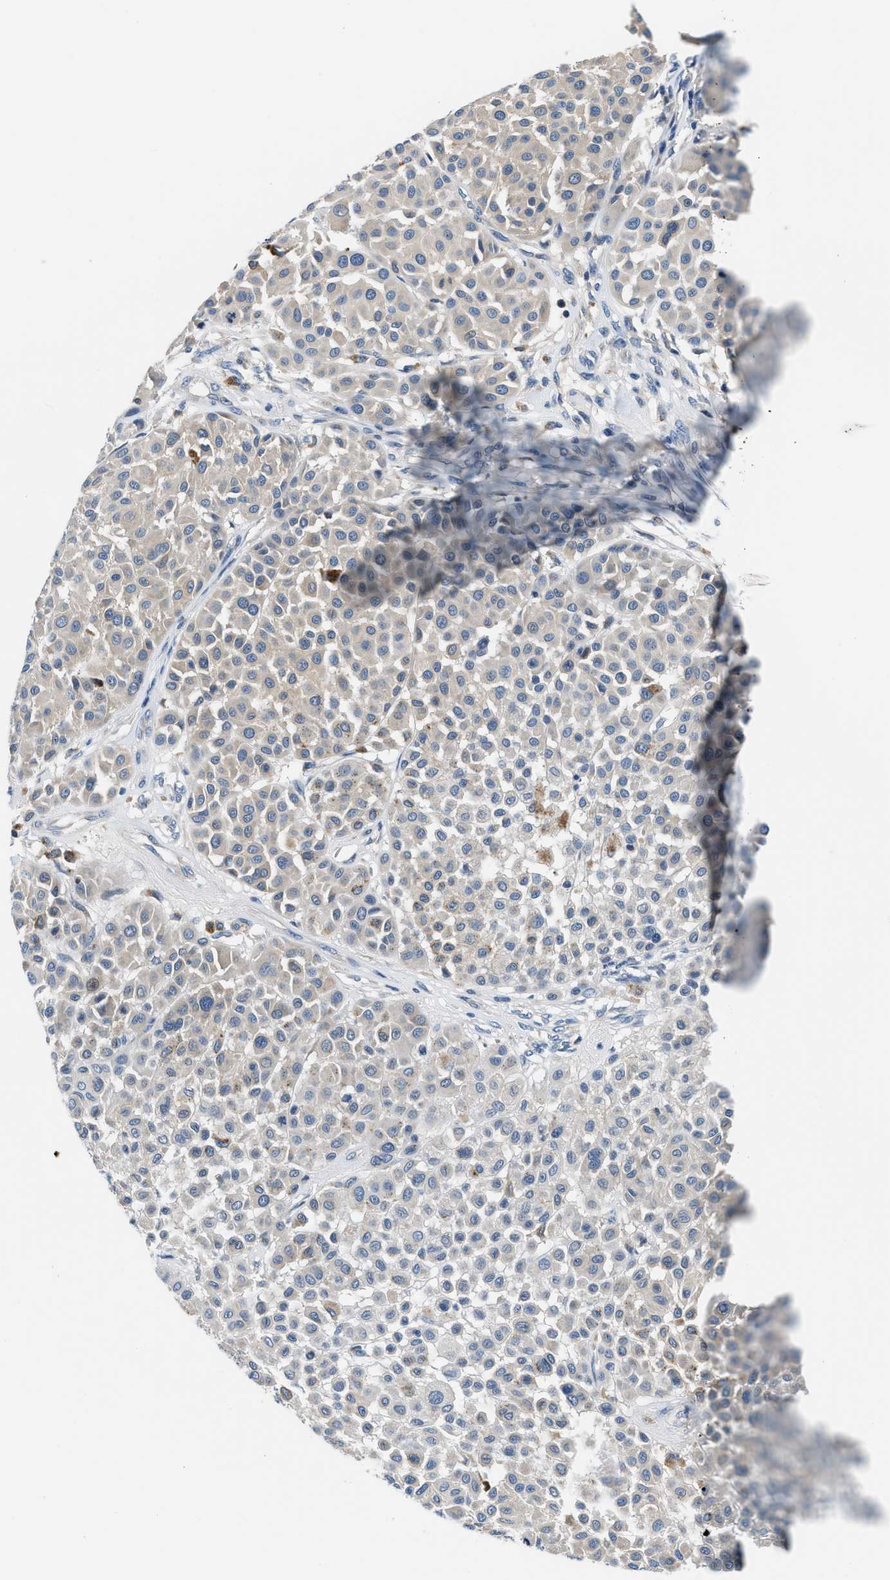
{"staining": {"intensity": "negative", "quantity": "none", "location": "none"}, "tissue": "melanoma", "cell_type": "Tumor cells", "image_type": "cancer", "snomed": [{"axis": "morphology", "description": "Malignant melanoma, Metastatic site"}, {"axis": "topography", "description": "Soft tissue"}], "caption": "Immunohistochemical staining of melanoma shows no significant staining in tumor cells.", "gene": "ADGRE3", "patient": {"sex": "male", "age": 41}}